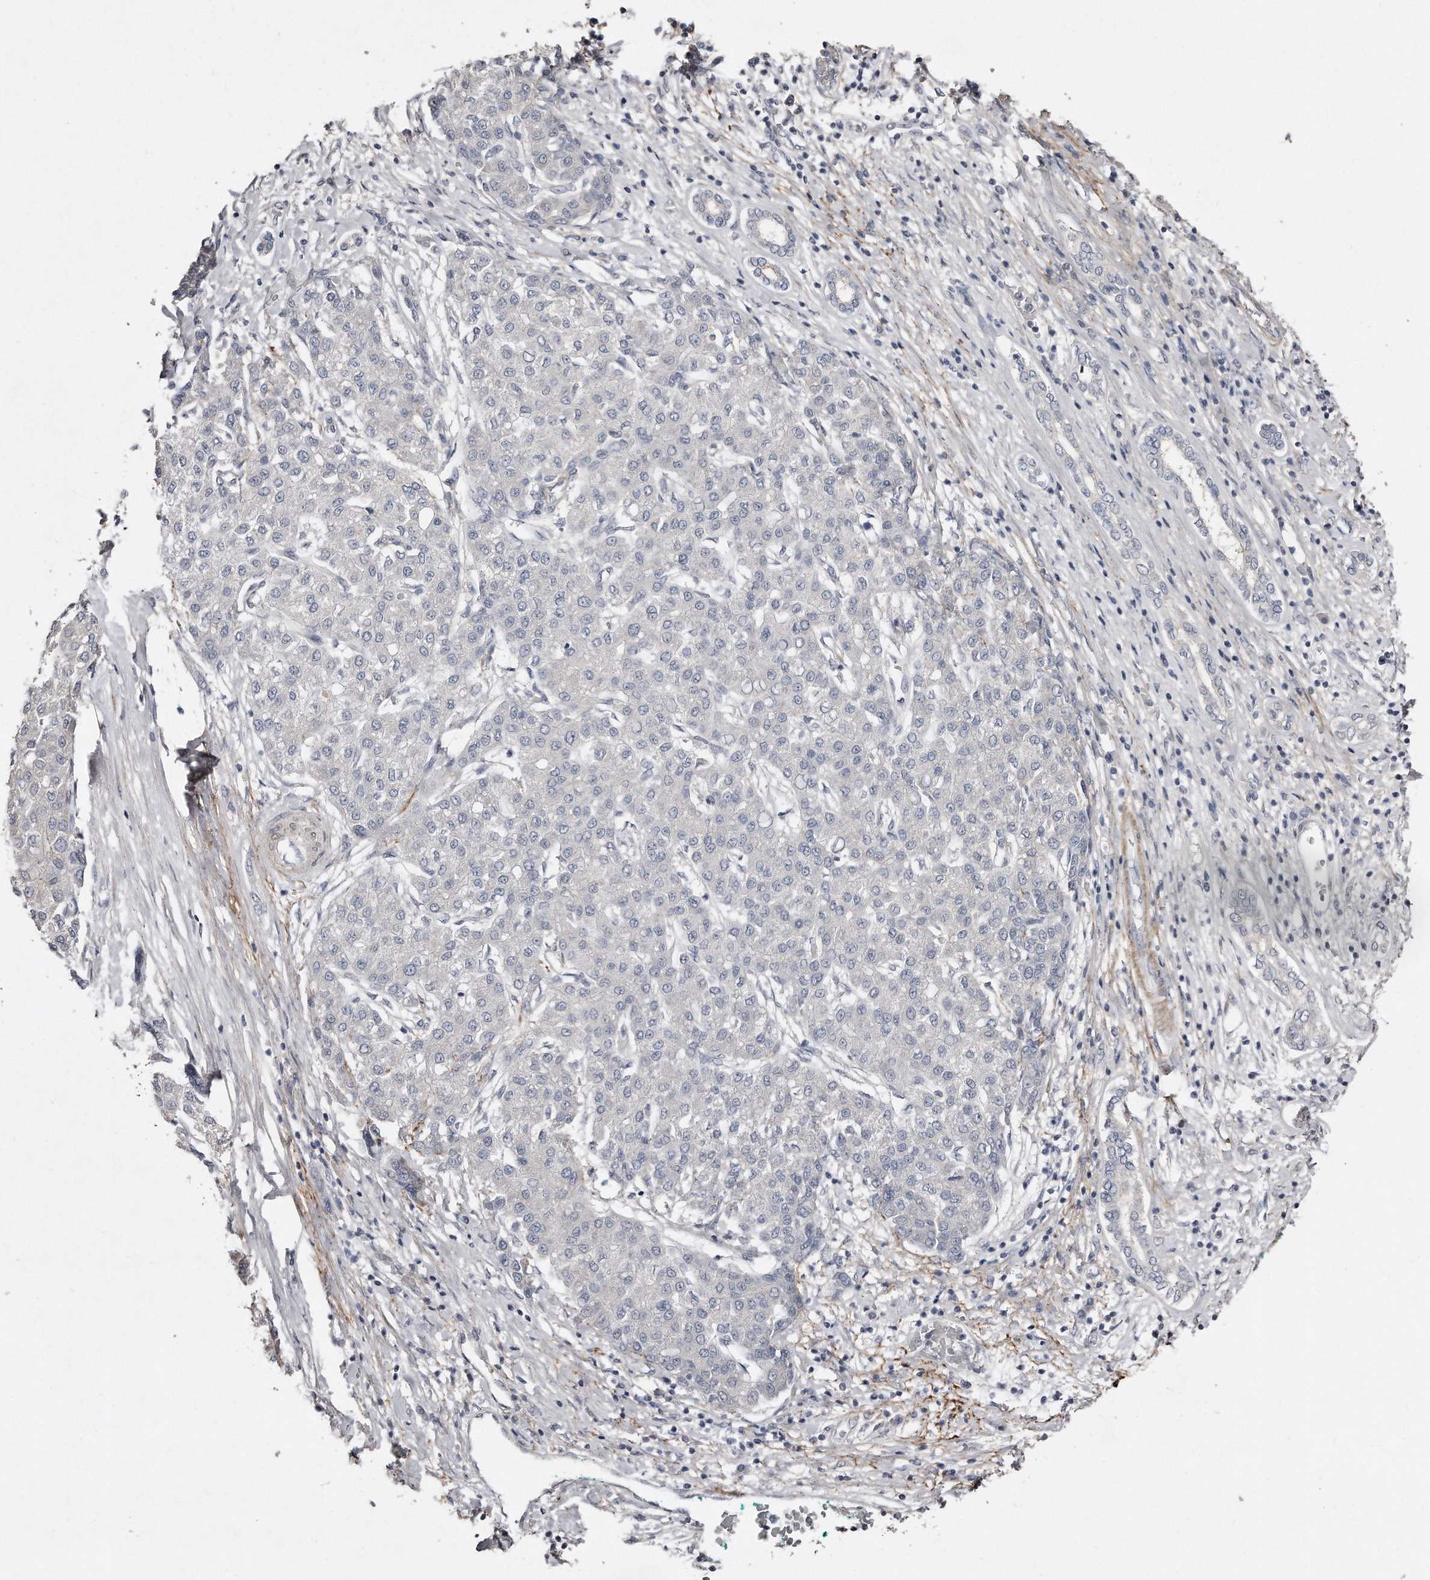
{"staining": {"intensity": "negative", "quantity": "none", "location": "none"}, "tissue": "liver cancer", "cell_type": "Tumor cells", "image_type": "cancer", "snomed": [{"axis": "morphology", "description": "Carcinoma, Hepatocellular, NOS"}, {"axis": "topography", "description": "Liver"}], "caption": "Human liver cancer (hepatocellular carcinoma) stained for a protein using immunohistochemistry (IHC) shows no expression in tumor cells.", "gene": "LMOD1", "patient": {"sex": "male", "age": 65}}